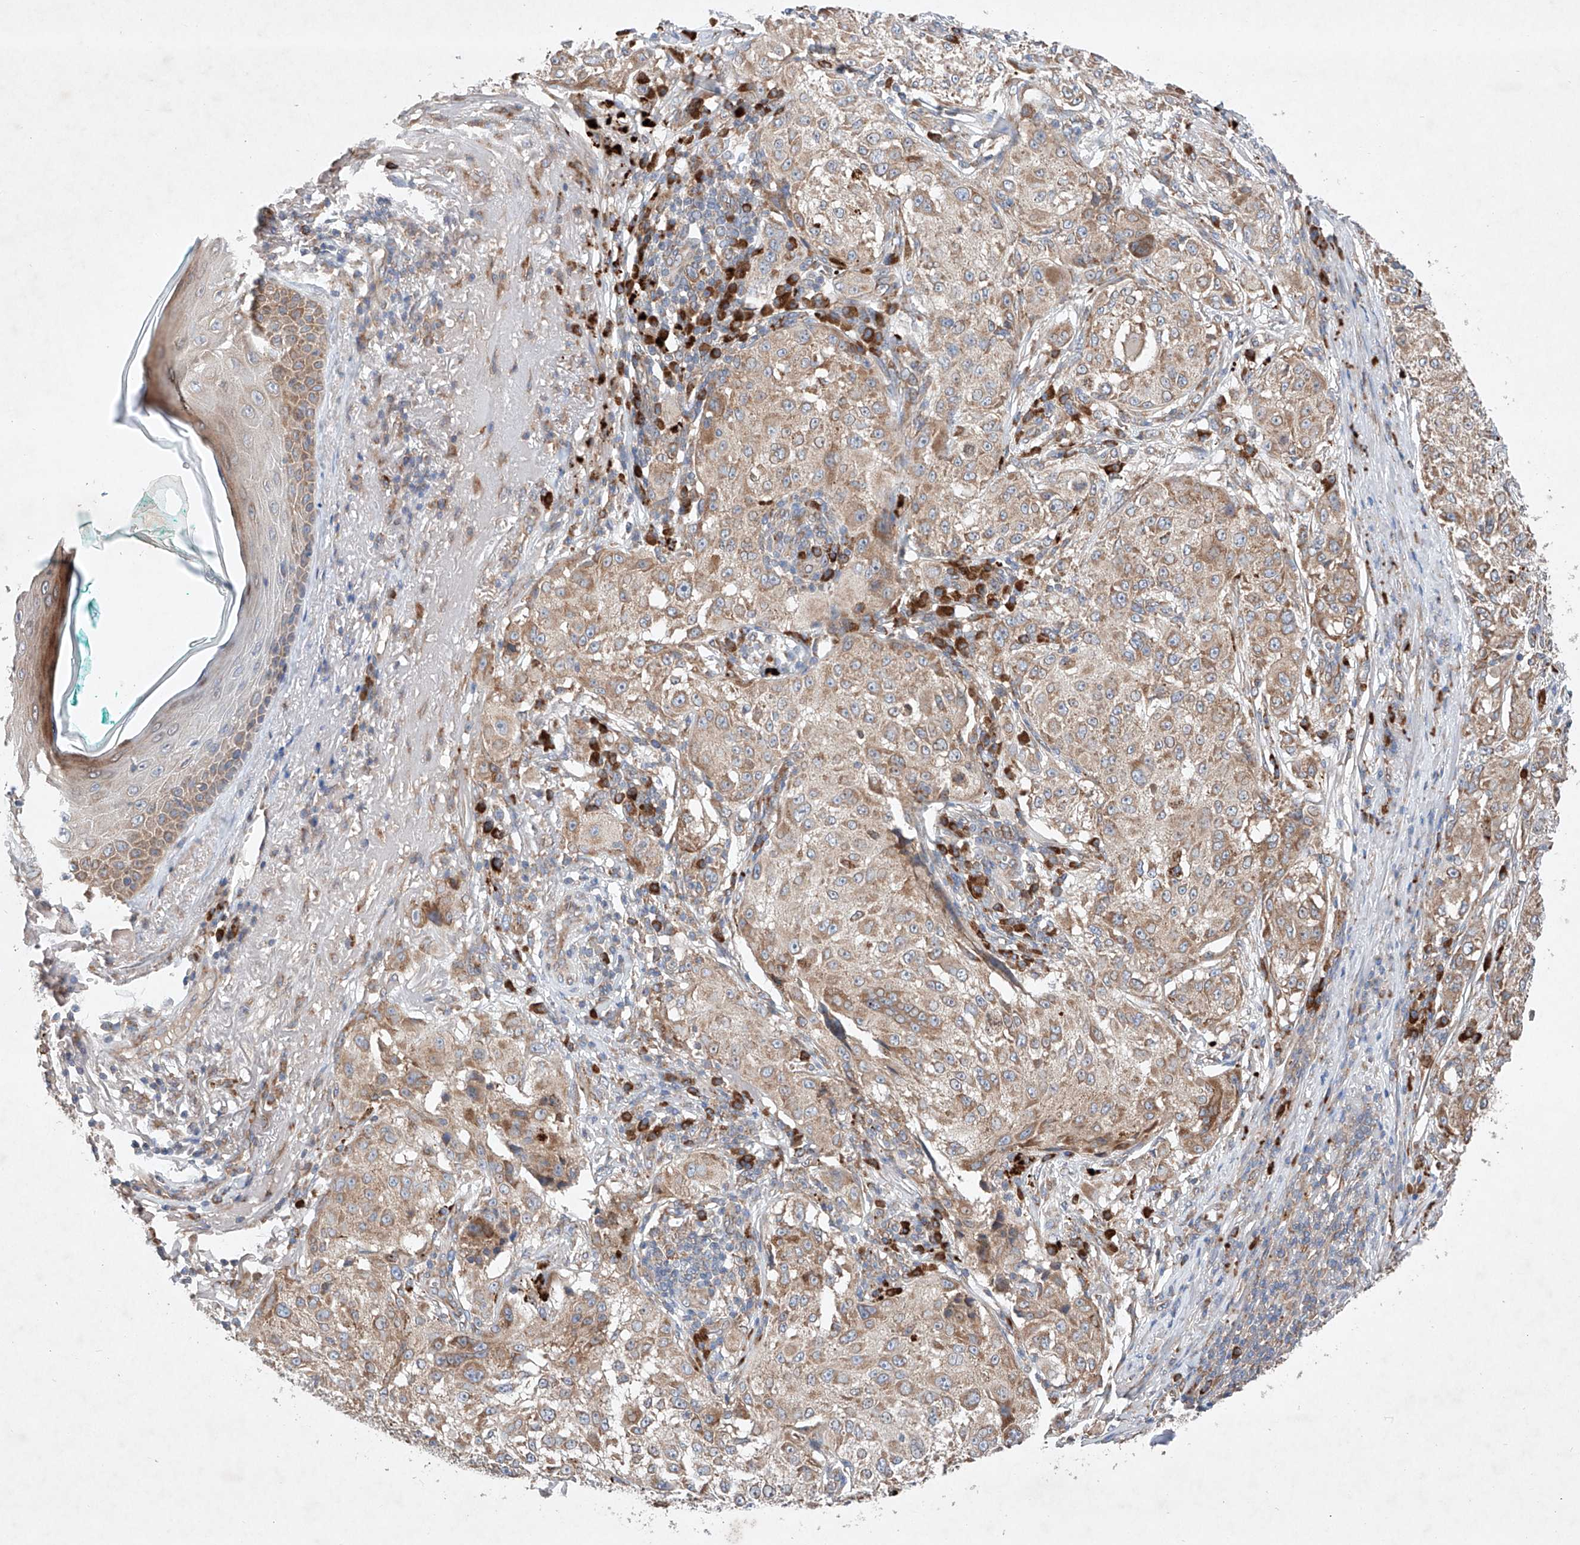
{"staining": {"intensity": "weak", "quantity": ">75%", "location": "cytoplasmic/membranous"}, "tissue": "melanoma", "cell_type": "Tumor cells", "image_type": "cancer", "snomed": [{"axis": "morphology", "description": "Necrosis, NOS"}, {"axis": "morphology", "description": "Malignant melanoma, NOS"}, {"axis": "topography", "description": "Skin"}], "caption": "Malignant melanoma stained with a brown dye displays weak cytoplasmic/membranous positive expression in about >75% of tumor cells.", "gene": "FASTK", "patient": {"sex": "female", "age": 87}}